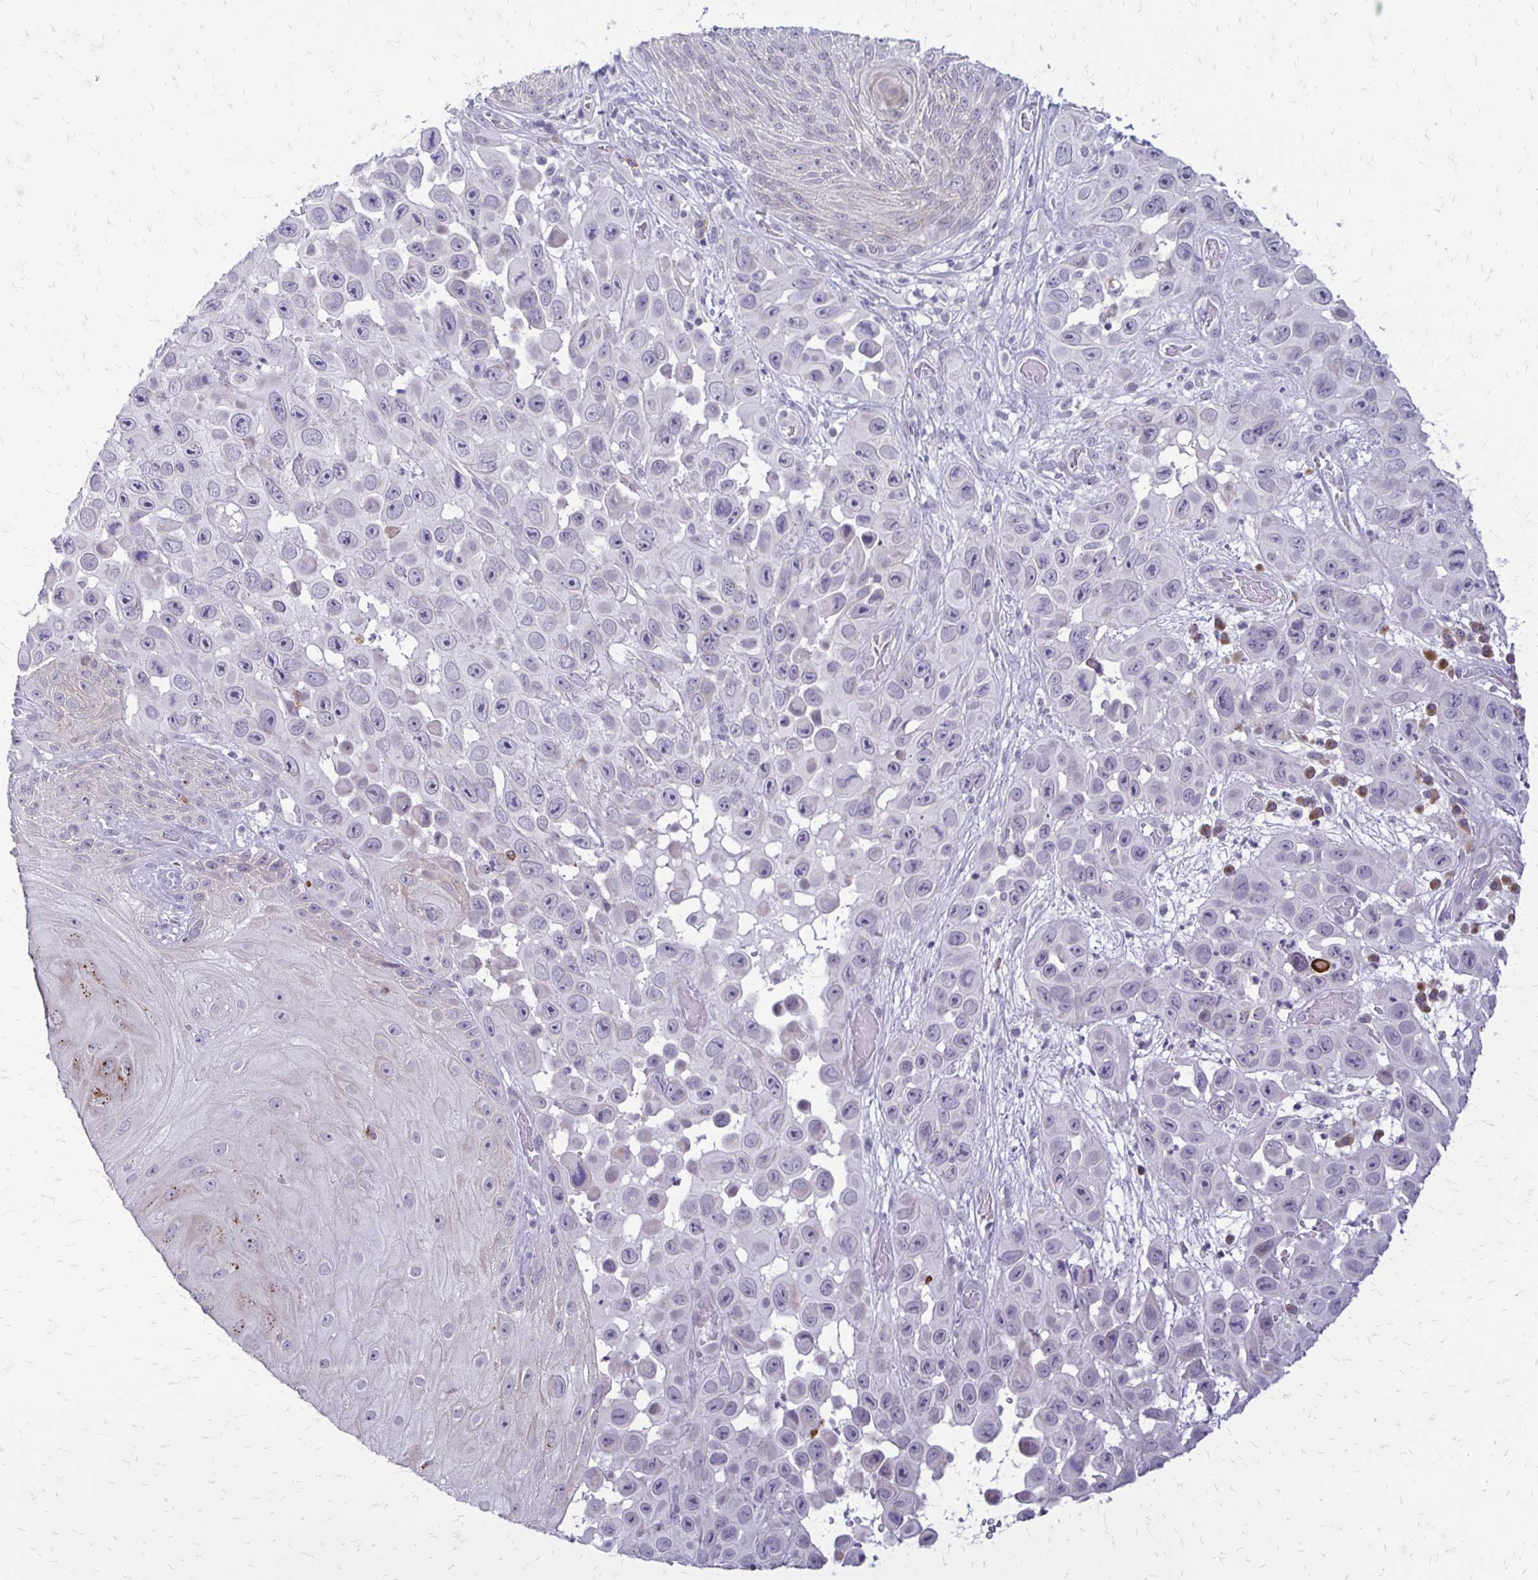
{"staining": {"intensity": "negative", "quantity": "none", "location": "none"}, "tissue": "skin cancer", "cell_type": "Tumor cells", "image_type": "cancer", "snomed": [{"axis": "morphology", "description": "Squamous cell carcinoma, NOS"}, {"axis": "topography", "description": "Skin"}], "caption": "Tumor cells show no significant protein positivity in squamous cell carcinoma (skin).", "gene": "EPYC", "patient": {"sex": "male", "age": 81}}